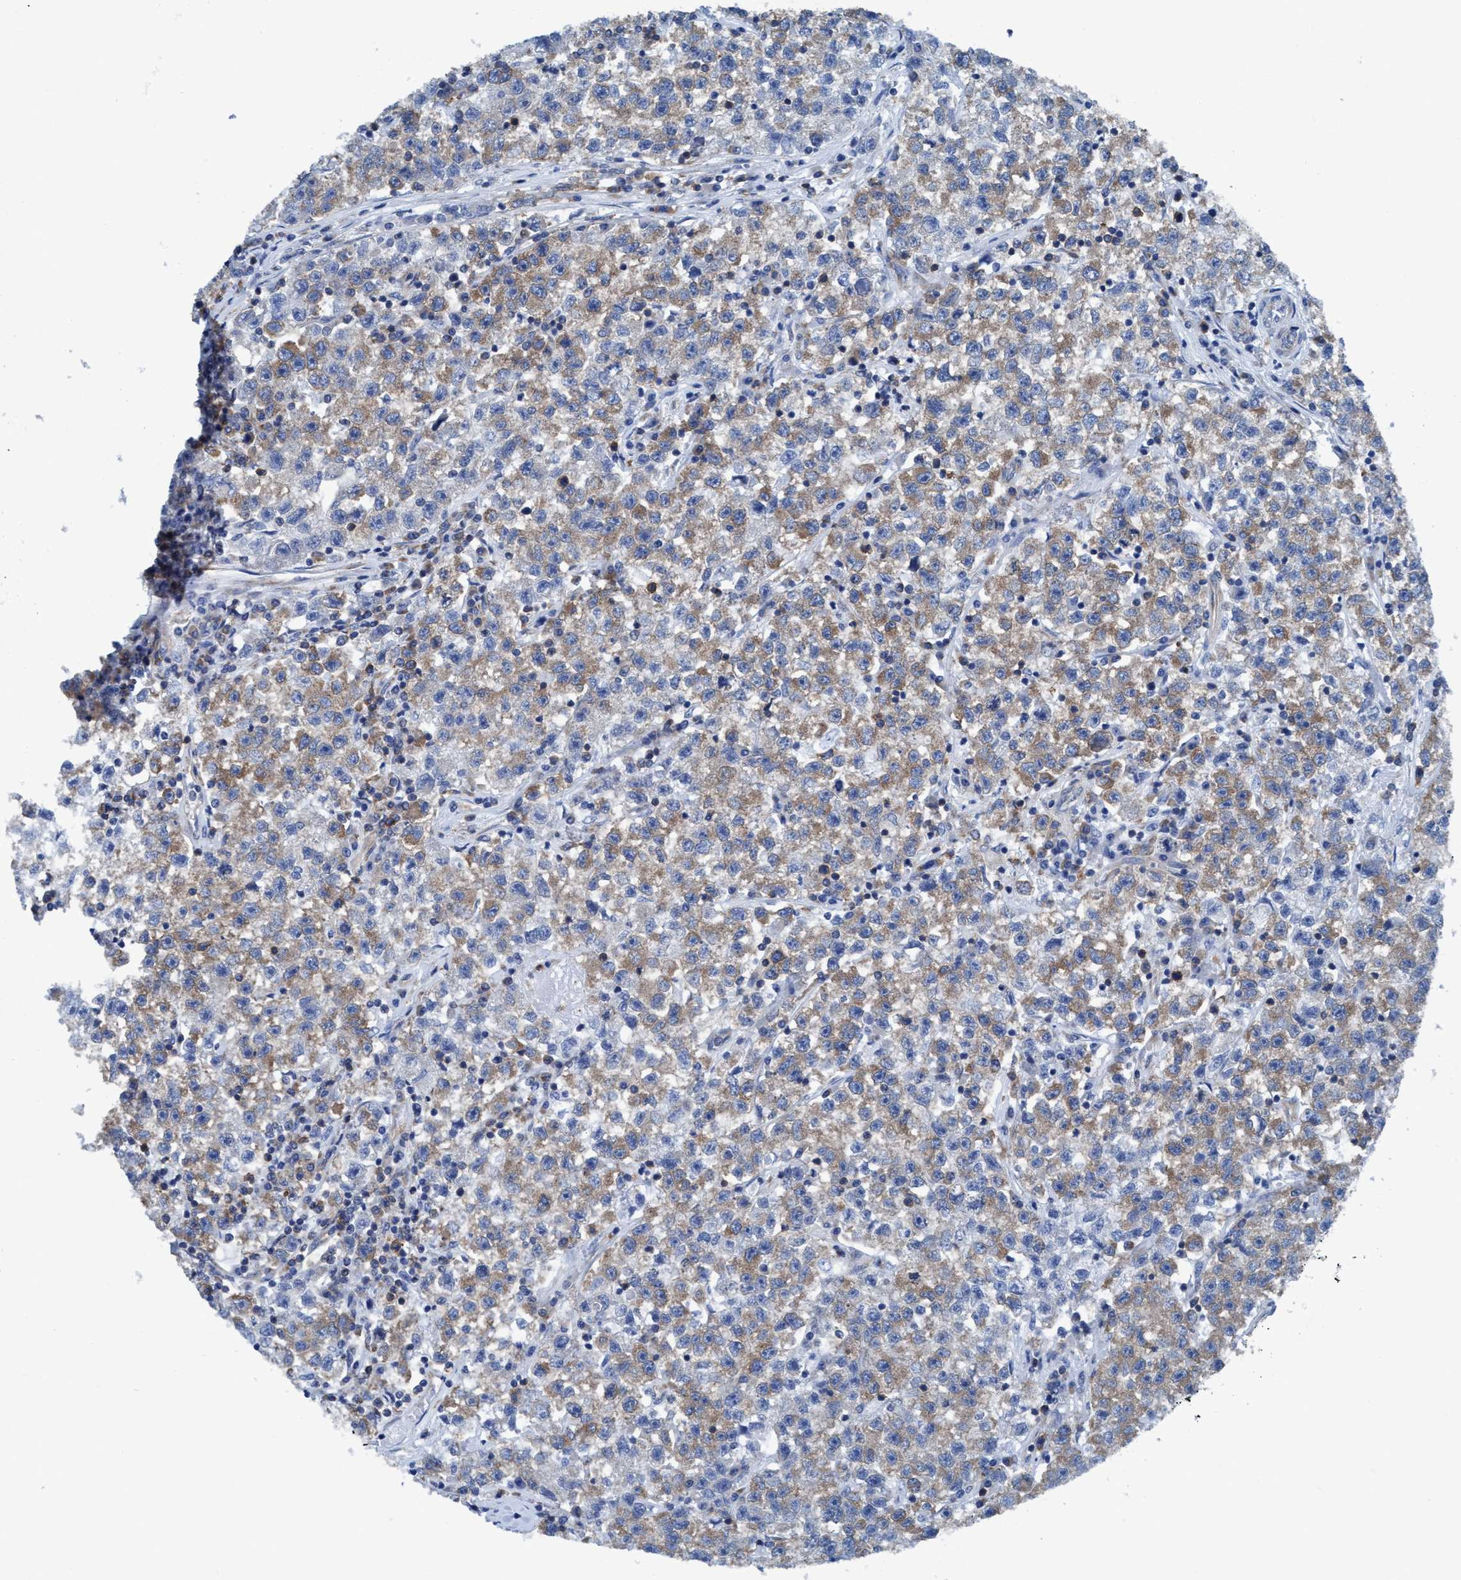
{"staining": {"intensity": "moderate", "quantity": "25%-75%", "location": "cytoplasmic/membranous"}, "tissue": "testis cancer", "cell_type": "Tumor cells", "image_type": "cancer", "snomed": [{"axis": "morphology", "description": "Seminoma, NOS"}, {"axis": "topography", "description": "Testis"}], "caption": "A micrograph of human seminoma (testis) stained for a protein reveals moderate cytoplasmic/membranous brown staining in tumor cells. (Brightfield microscopy of DAB IHC at high magnification).", "gene": "NMT1", "patient": {"sex": "male", "age": 22}}